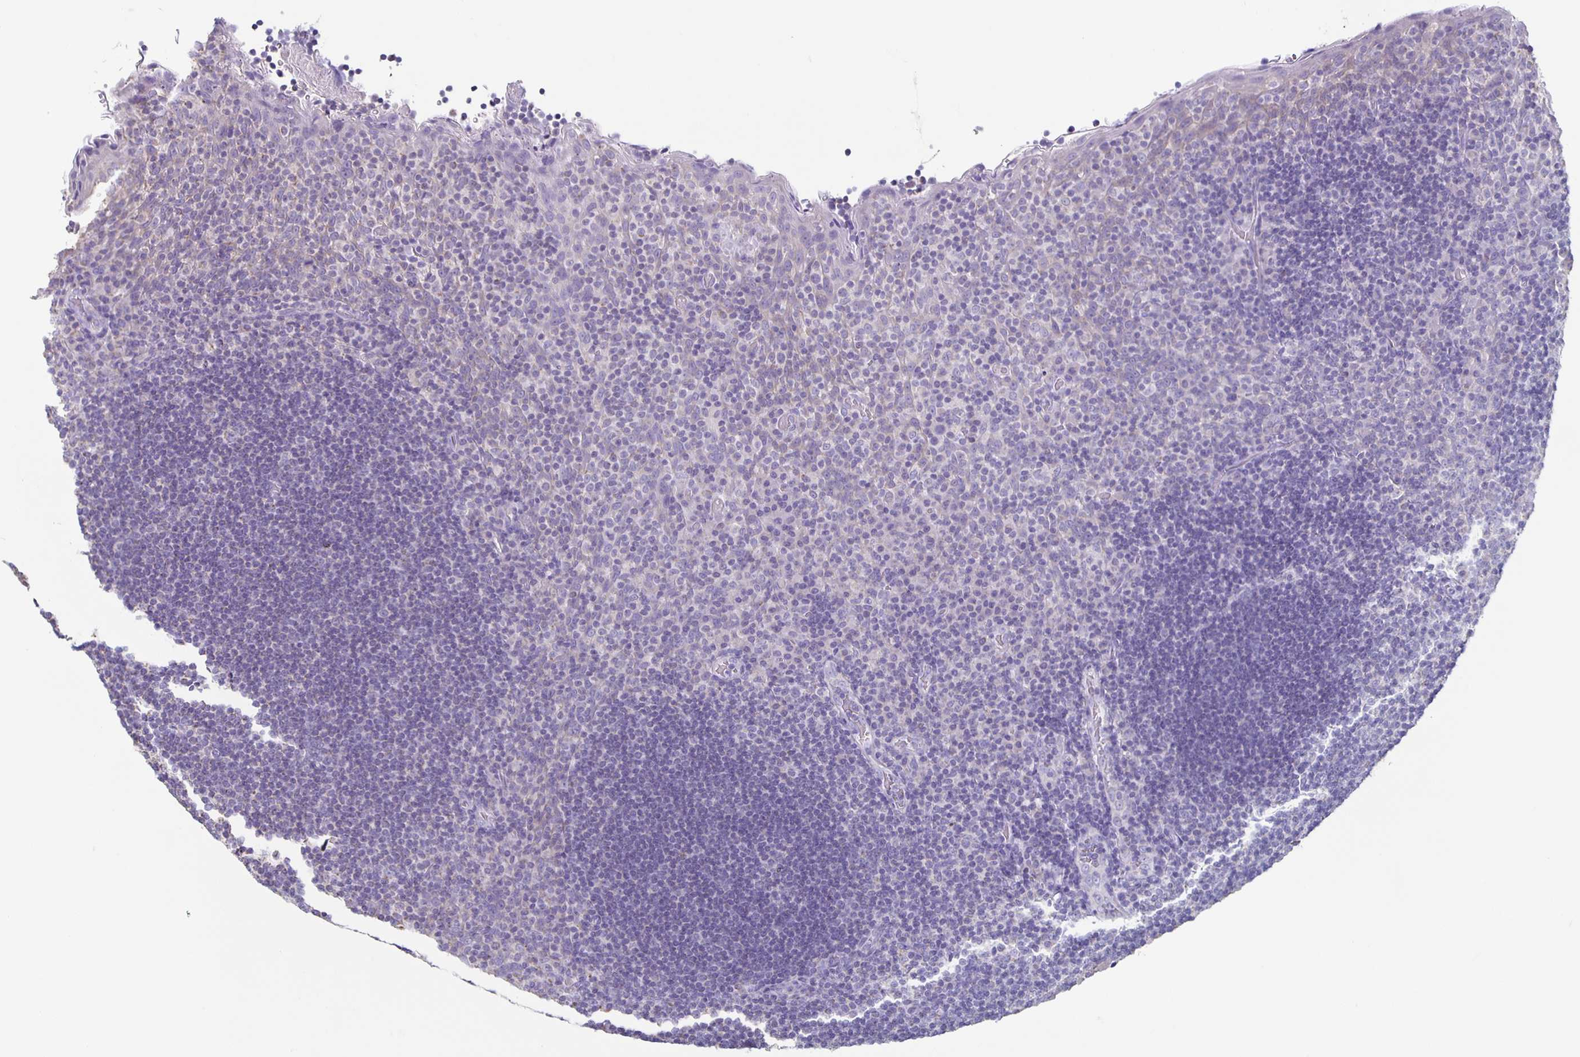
{"staining": {"intensity": "weak", "quantity": "25%-75%", "location": "cytoplasmic/membranous"}, "tissue": "tonsil", "cell_type": "Germinal center cells", "image_type": "normal", "snomed": [{"axis": "morphology", "description": "Normal tissue, NOS"}, {"axis": "topography", "description": "Tonsil"}], "caption": "Unremarkable tonsil demonstrates weak cytoplasmic/membranous staining in approximately 25%-75% of germinal center cells, visualized by immunohistochemistry. Nuclei are stained in blue.", "gene": "TPPP", "patient": {"sex": "male", "age": 17}}